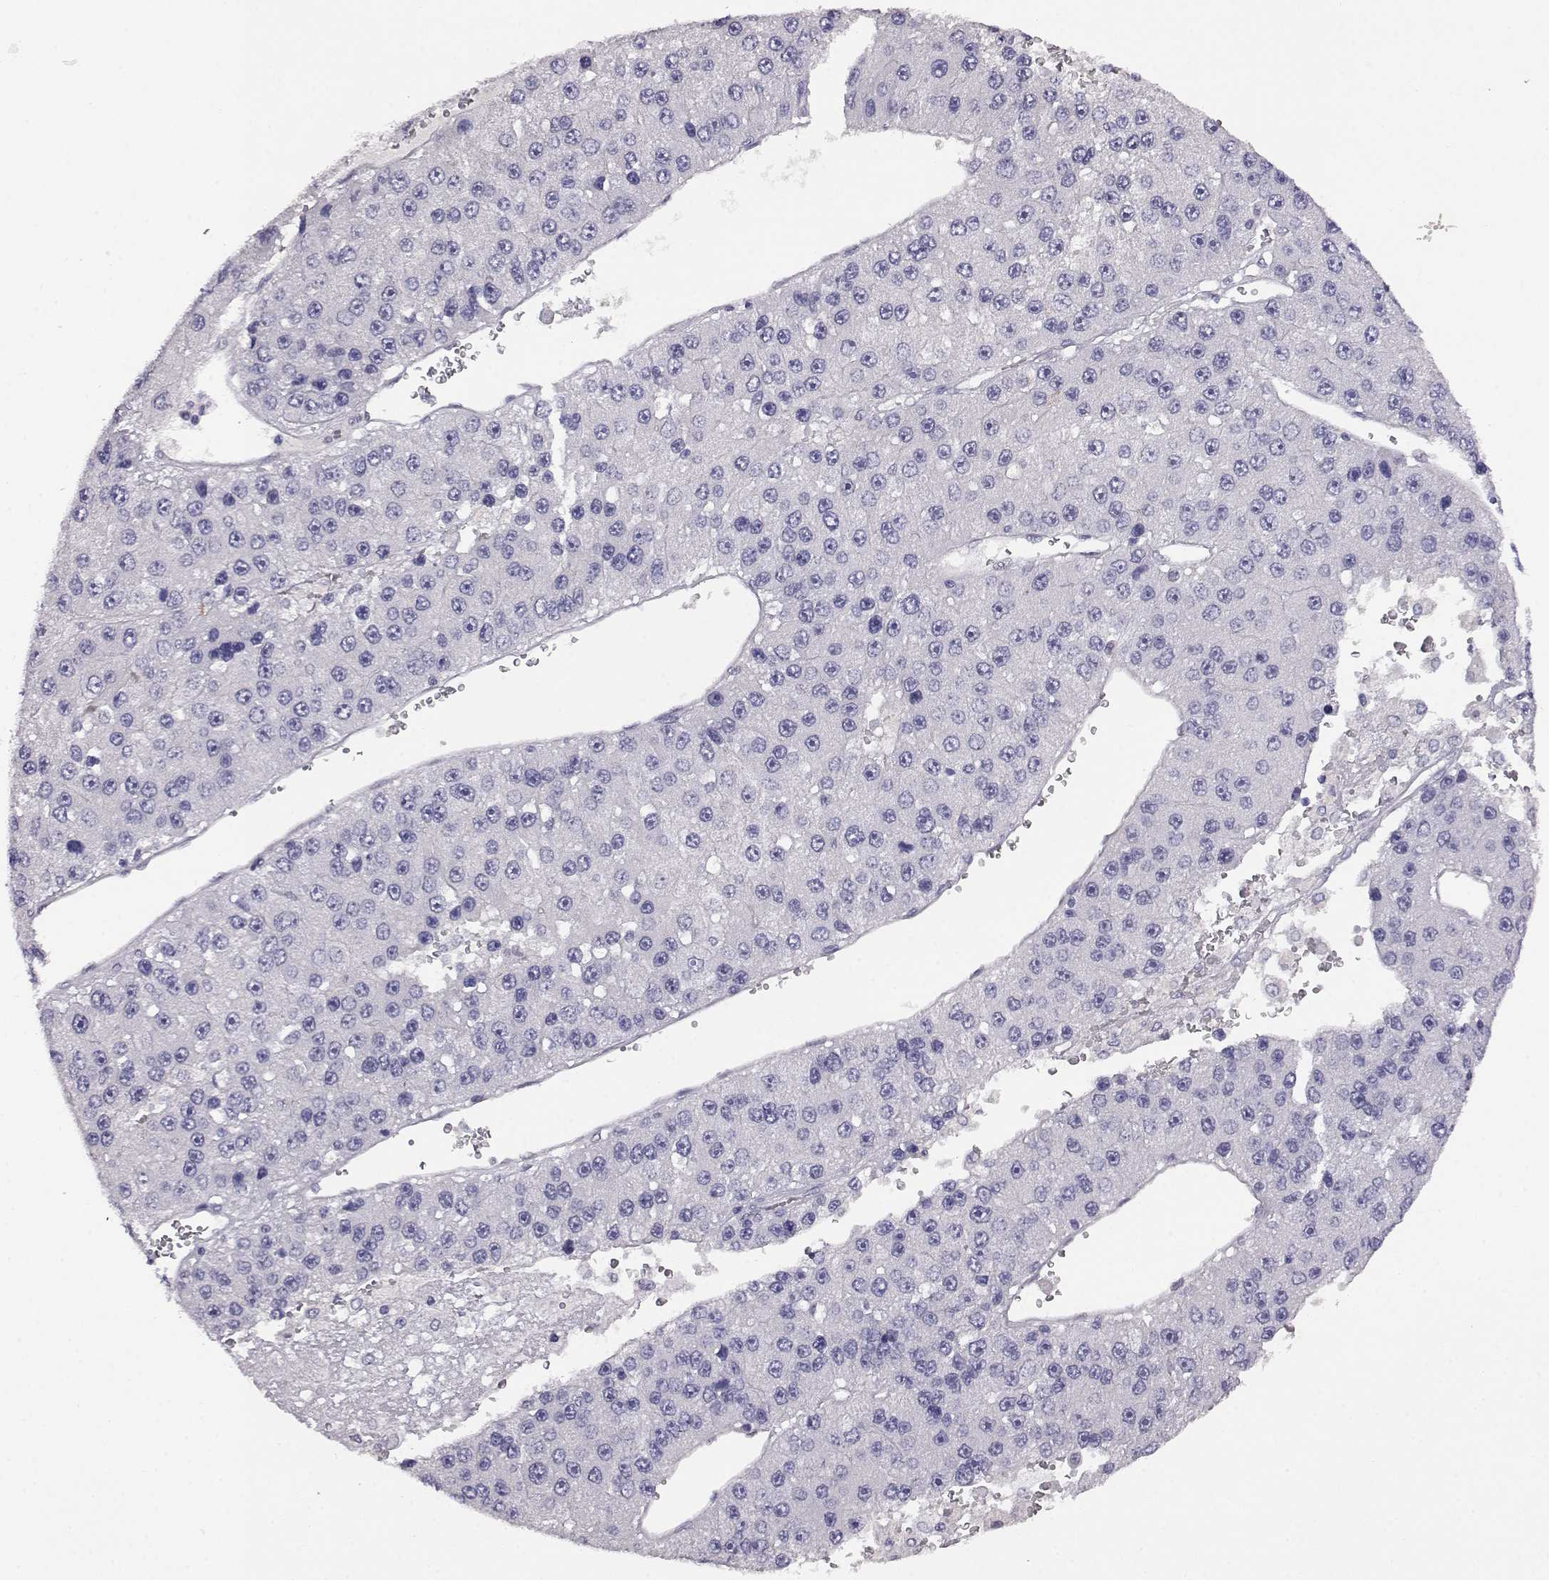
{"staining": {"intensity": "negative", "quantity": "none", "location": "none"}, "tissue": "liver cancer", "cell_type": "Tumor cells", "image_type": "cancer", "snomed": [{"axis": "morphology", "description": "Carcinoma, Hepatocellular, NOS"}, {"axis": "topography", "description": "Liver"}], "caption": "This is an IHC photomicrograph of liver hepatocellular carcinoma. There is no expression in tumor cells.", "gene": "AKR1B1", "patient": {"sex": "female", "age": 73}}